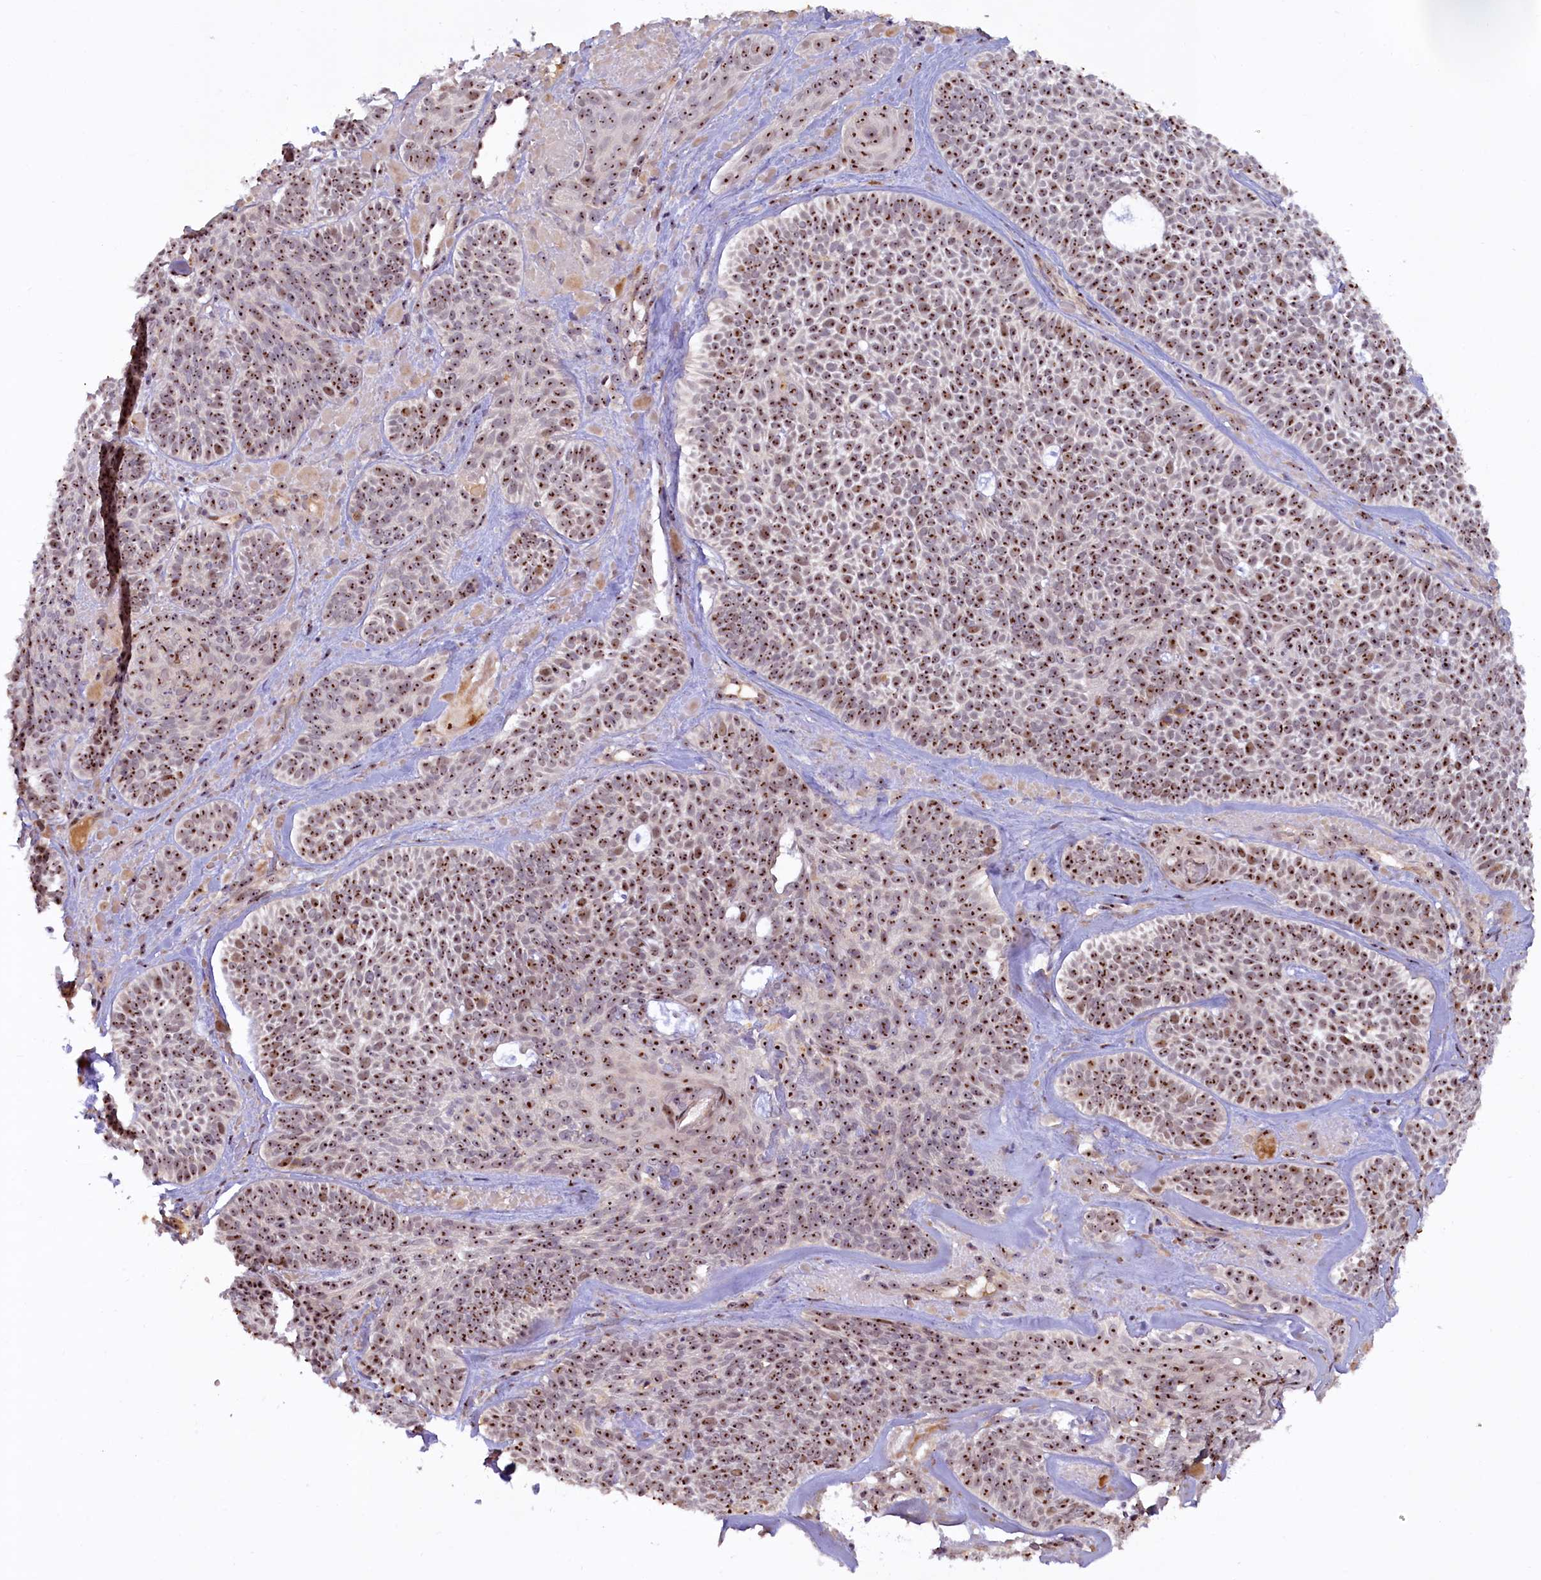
{"staining": {"intensity": "strong", "quantity": ">75%", "location": "nuclear"}, "tissue": "skin cancer", "cell_type": "Tumor cells", "image_type": "cancer", "snomed": [{"axis": "morphology", "description": "Basal cell carcinoma"}, {"axis": "topography", "description": "Skin"}], "caption": "Tumor cells demonstrate high levels of strong nuclear positivity in approximately >75% of cells in human skin cancer (basal cell carcinoma).", "gene": "TCOF1", "patient": {"sex": "male", "age": 85}}